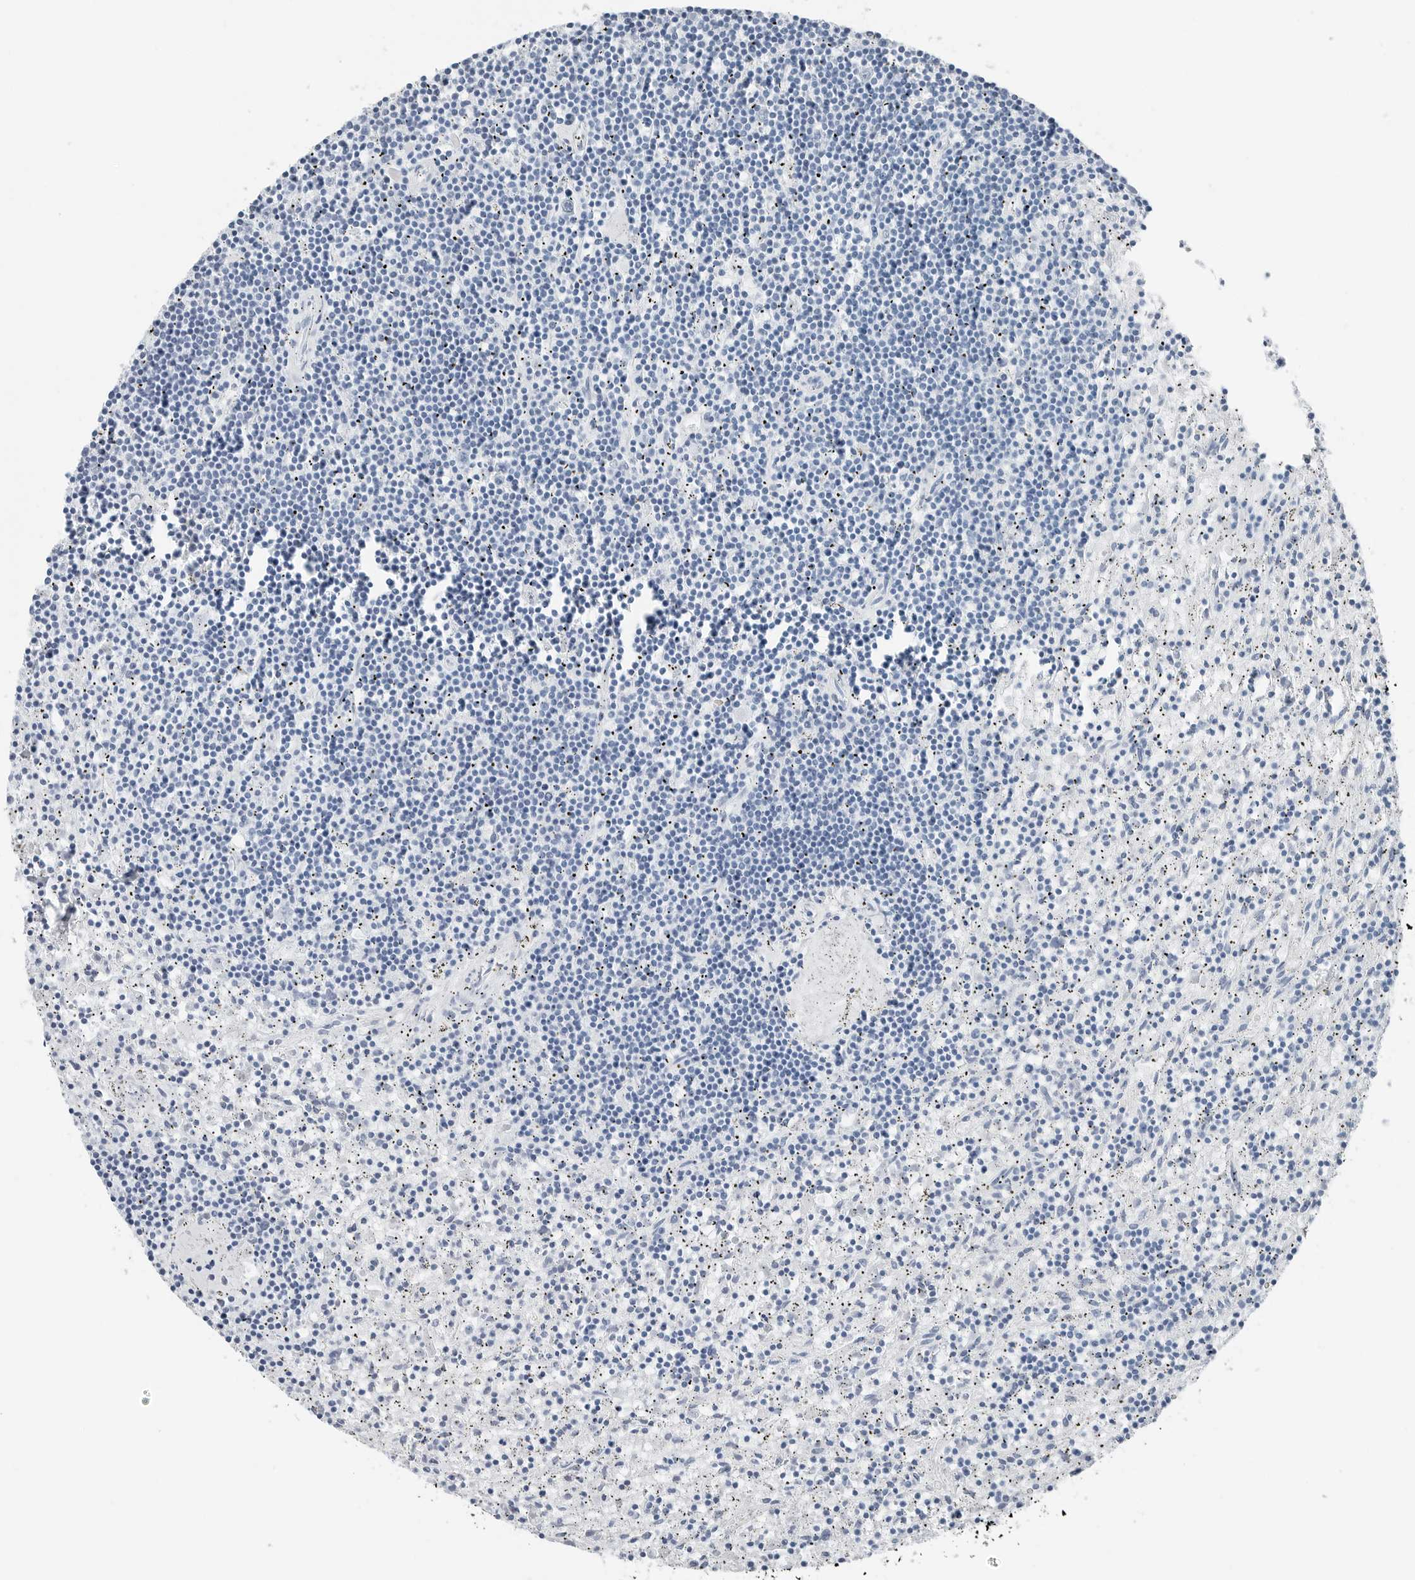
{"staining": {"intensity": "negative", "quantity": "none", "location": "none"}, "tissue": "lymphoma", "cell_type": "Tumor cells", "image_type": "cancer", "snomed": [{"axis": "morphology", "description": "Malignant lymphoma, non-Hodgkin's type, Low grade"}, {"axis": "topography", "description": "Spleen"}], "caption": "A micrograph of human lymphoma is negative for staining in tumor cells. (Brightfield microscopy of DAB immunohistochemistry (IHC) at high magnification).", "gene": "SLPI", "patient": {"sex": "male", "age": 76}}